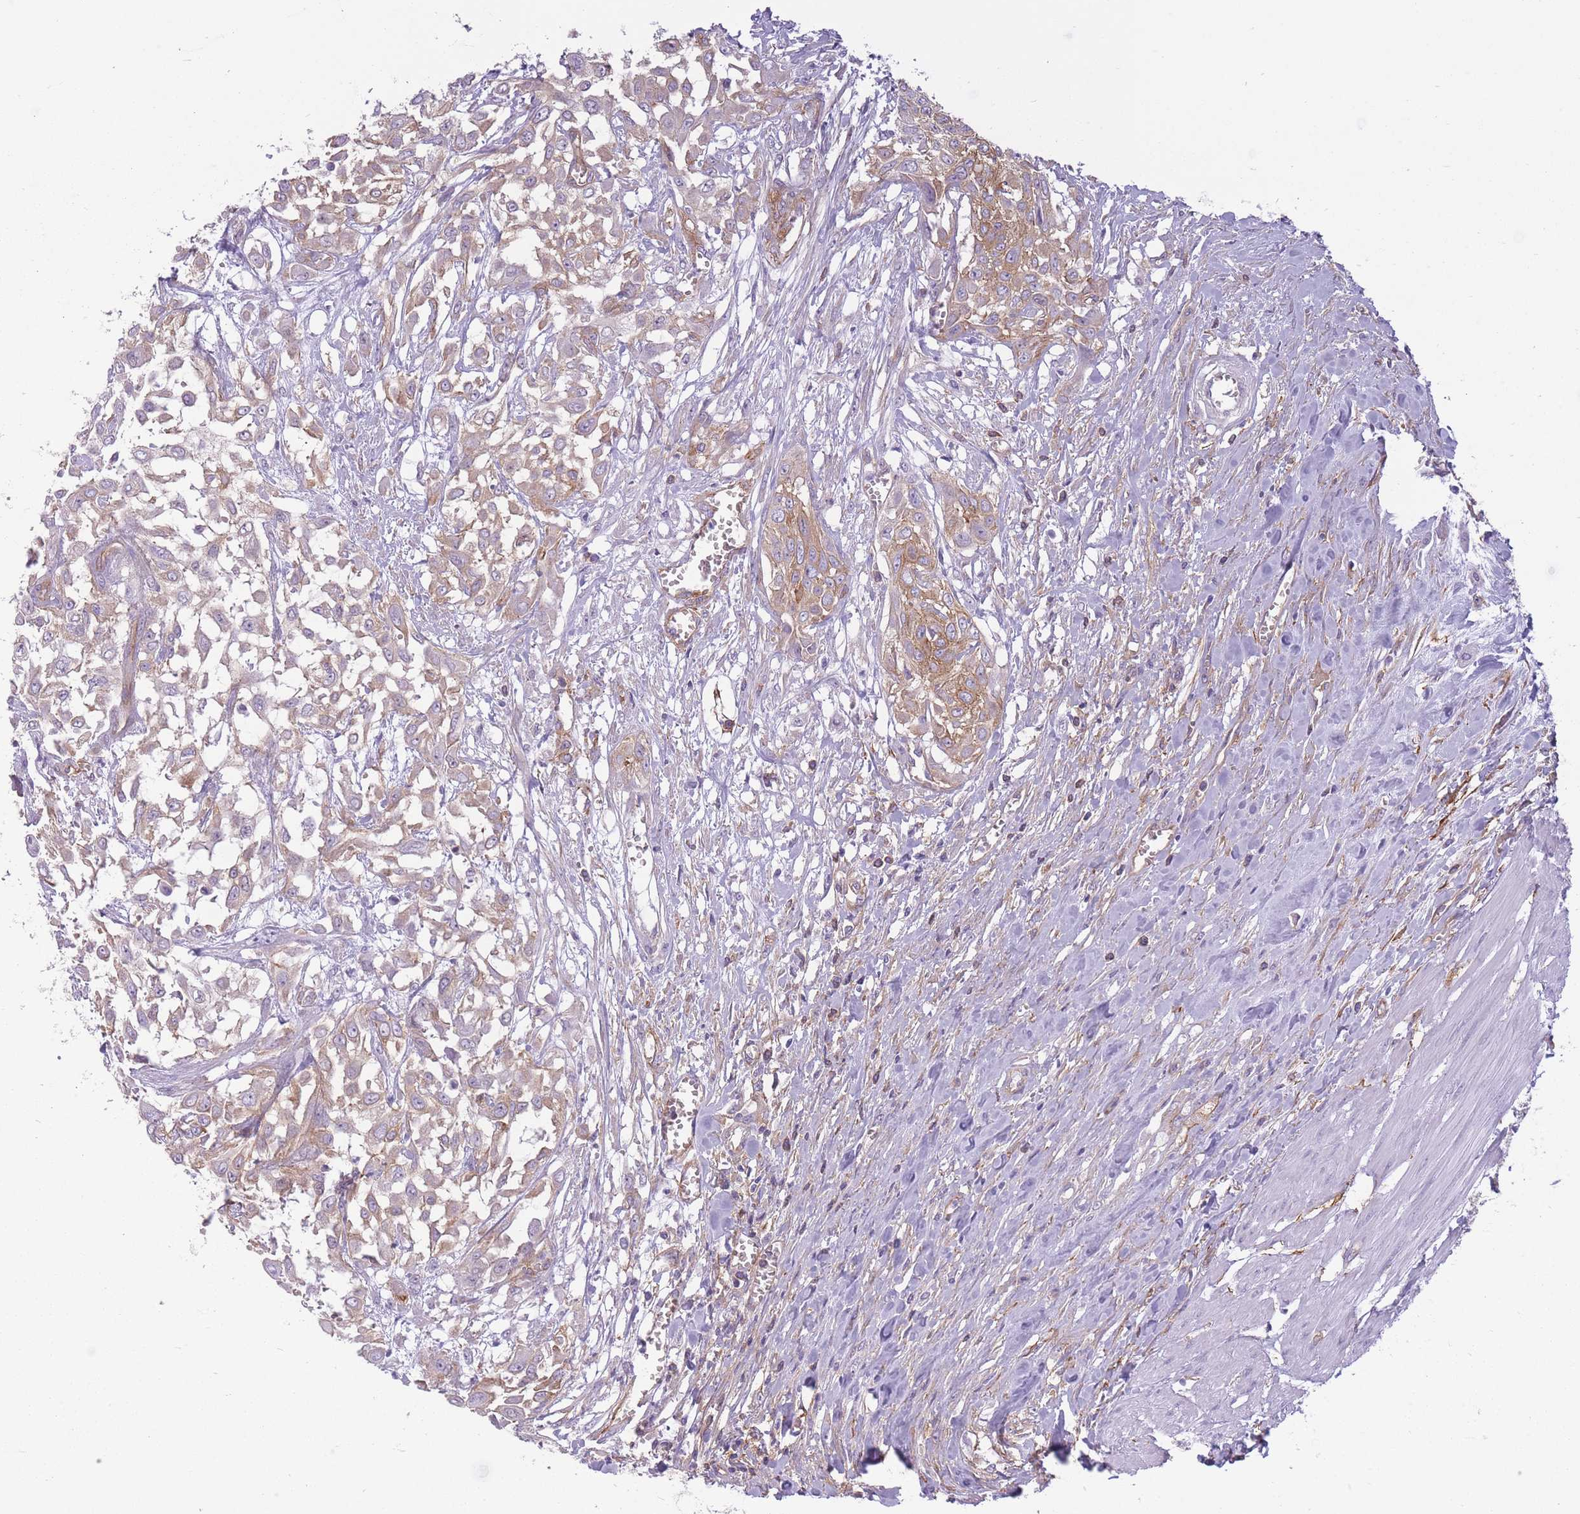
{"staining": {"intensity": "moderate", "quantity": "25%-75%", "location": "cytoplasmic/membranous"}, "tissue": "urothelial cancer", "cell_type": "Tumor cells", "image_type": "cancer", "snomed": [{"axis": "morphology", "description": "Urothelial carcinoma, High grade"}, {"axis": "topography", "description": "Urinary bladder"}], "caption": "Protein staining of high-grade urothelial carcinoma tissue displays moderate cytoplasmic/membranous positivity in approximately 25%-75% of tumor cells. The staining was performed using DAB (3,3'-diaminobenzidine) to visualize the protein expression in brown, while the nuclei were stained in blue with hematoxylin (Magnification: 20x).", "gene": "ADD1", "patient": {"sex": "male", "age": 57}}